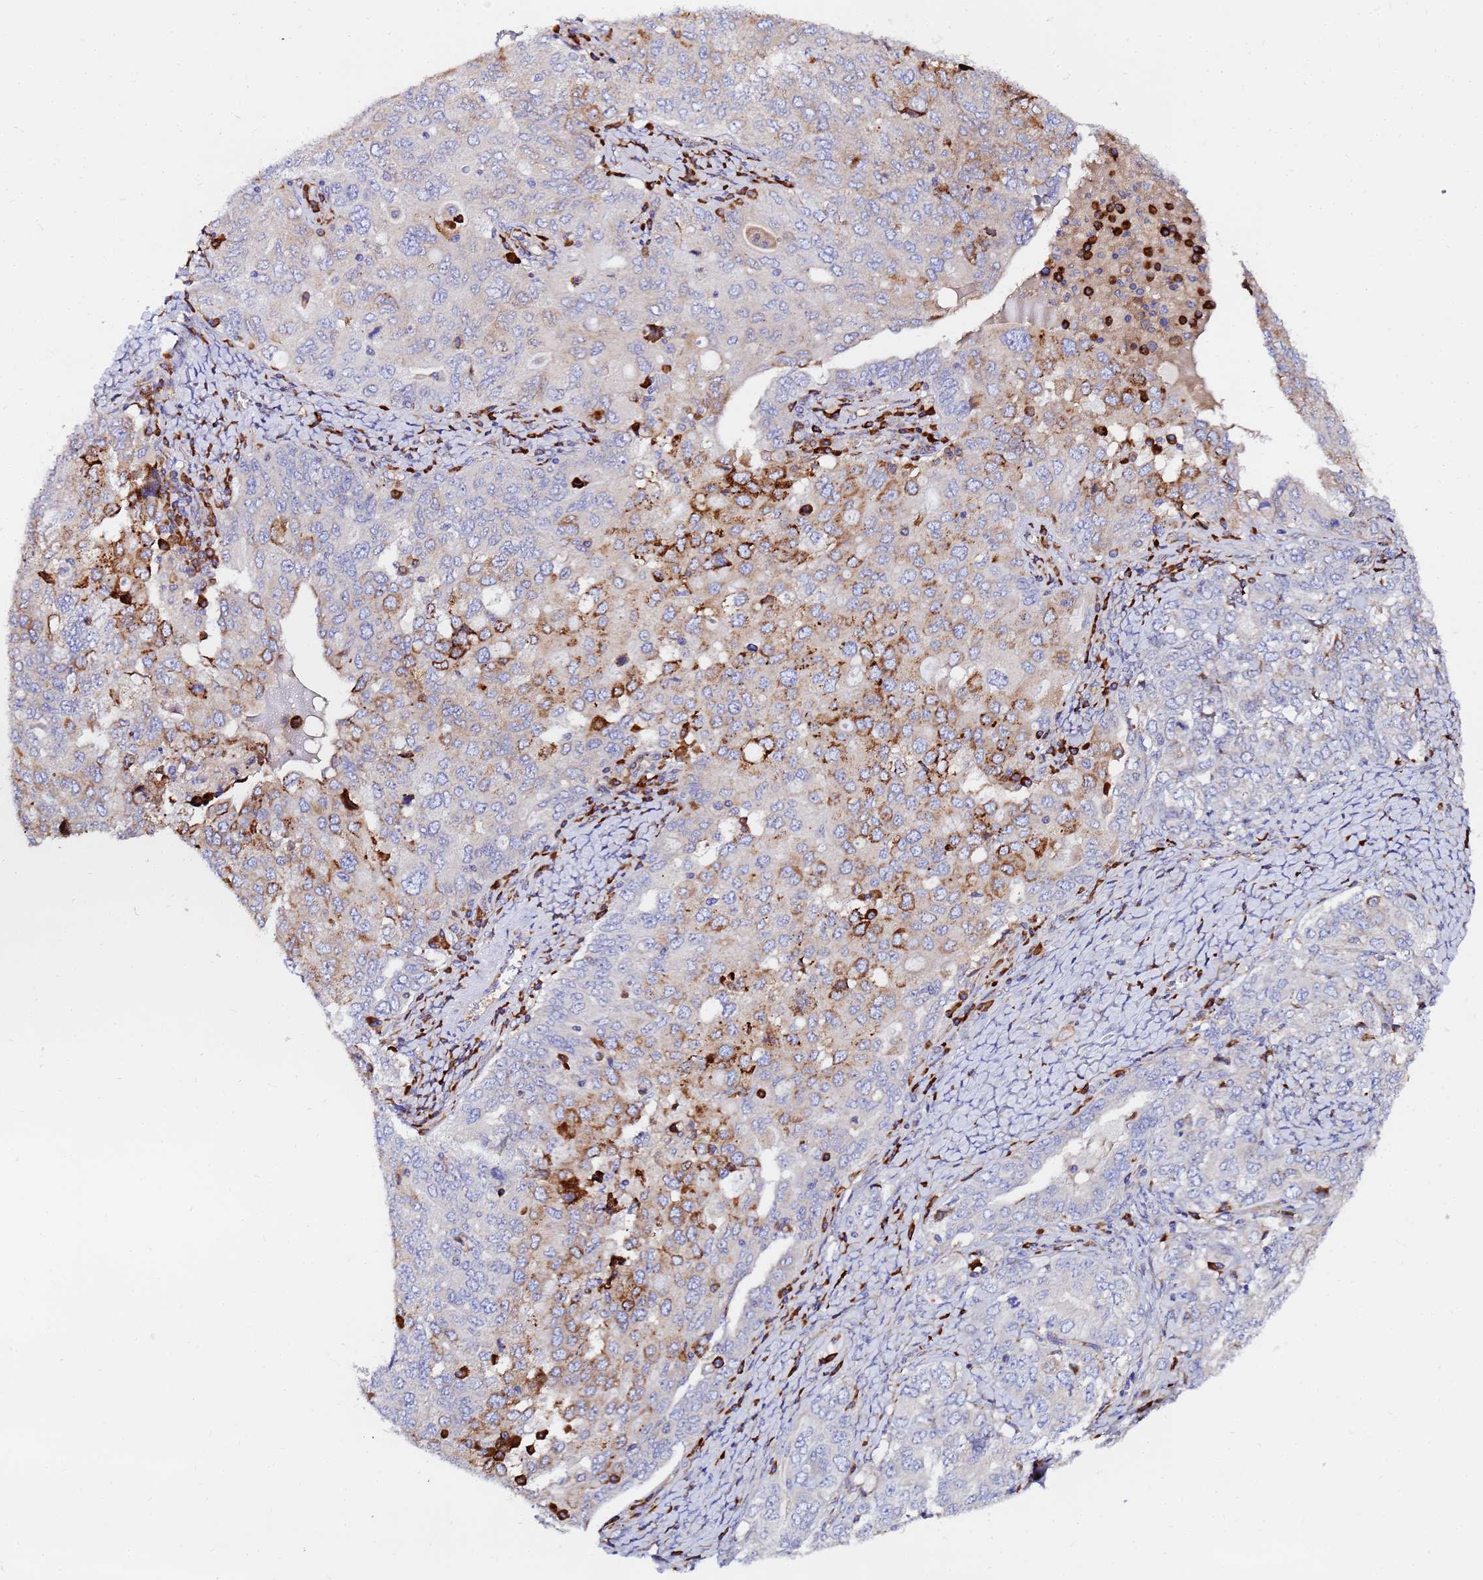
{"staining": {"intensity": "moderate", "quantity": "25%-75%", "location": "cytoplasmic/membranous"}, "tissue": "ovarian cancer", "cell_type": "Tumor cells", "image_type": "cancer", "snomed": [{"axis": "morphology", "description": "Carcinoma, endometroid"}, {"axis": "topography", "description": "Ovary"}], "caption": "This micrograph demonstrates immunohistochemistry staining of human ovarian cancer, with medium moderate cytoplasmic/membranous expression in approximately 25%-75% of tumor cells.", "gene": "POM121", "patient": {"sex": "female", "age": 62}}